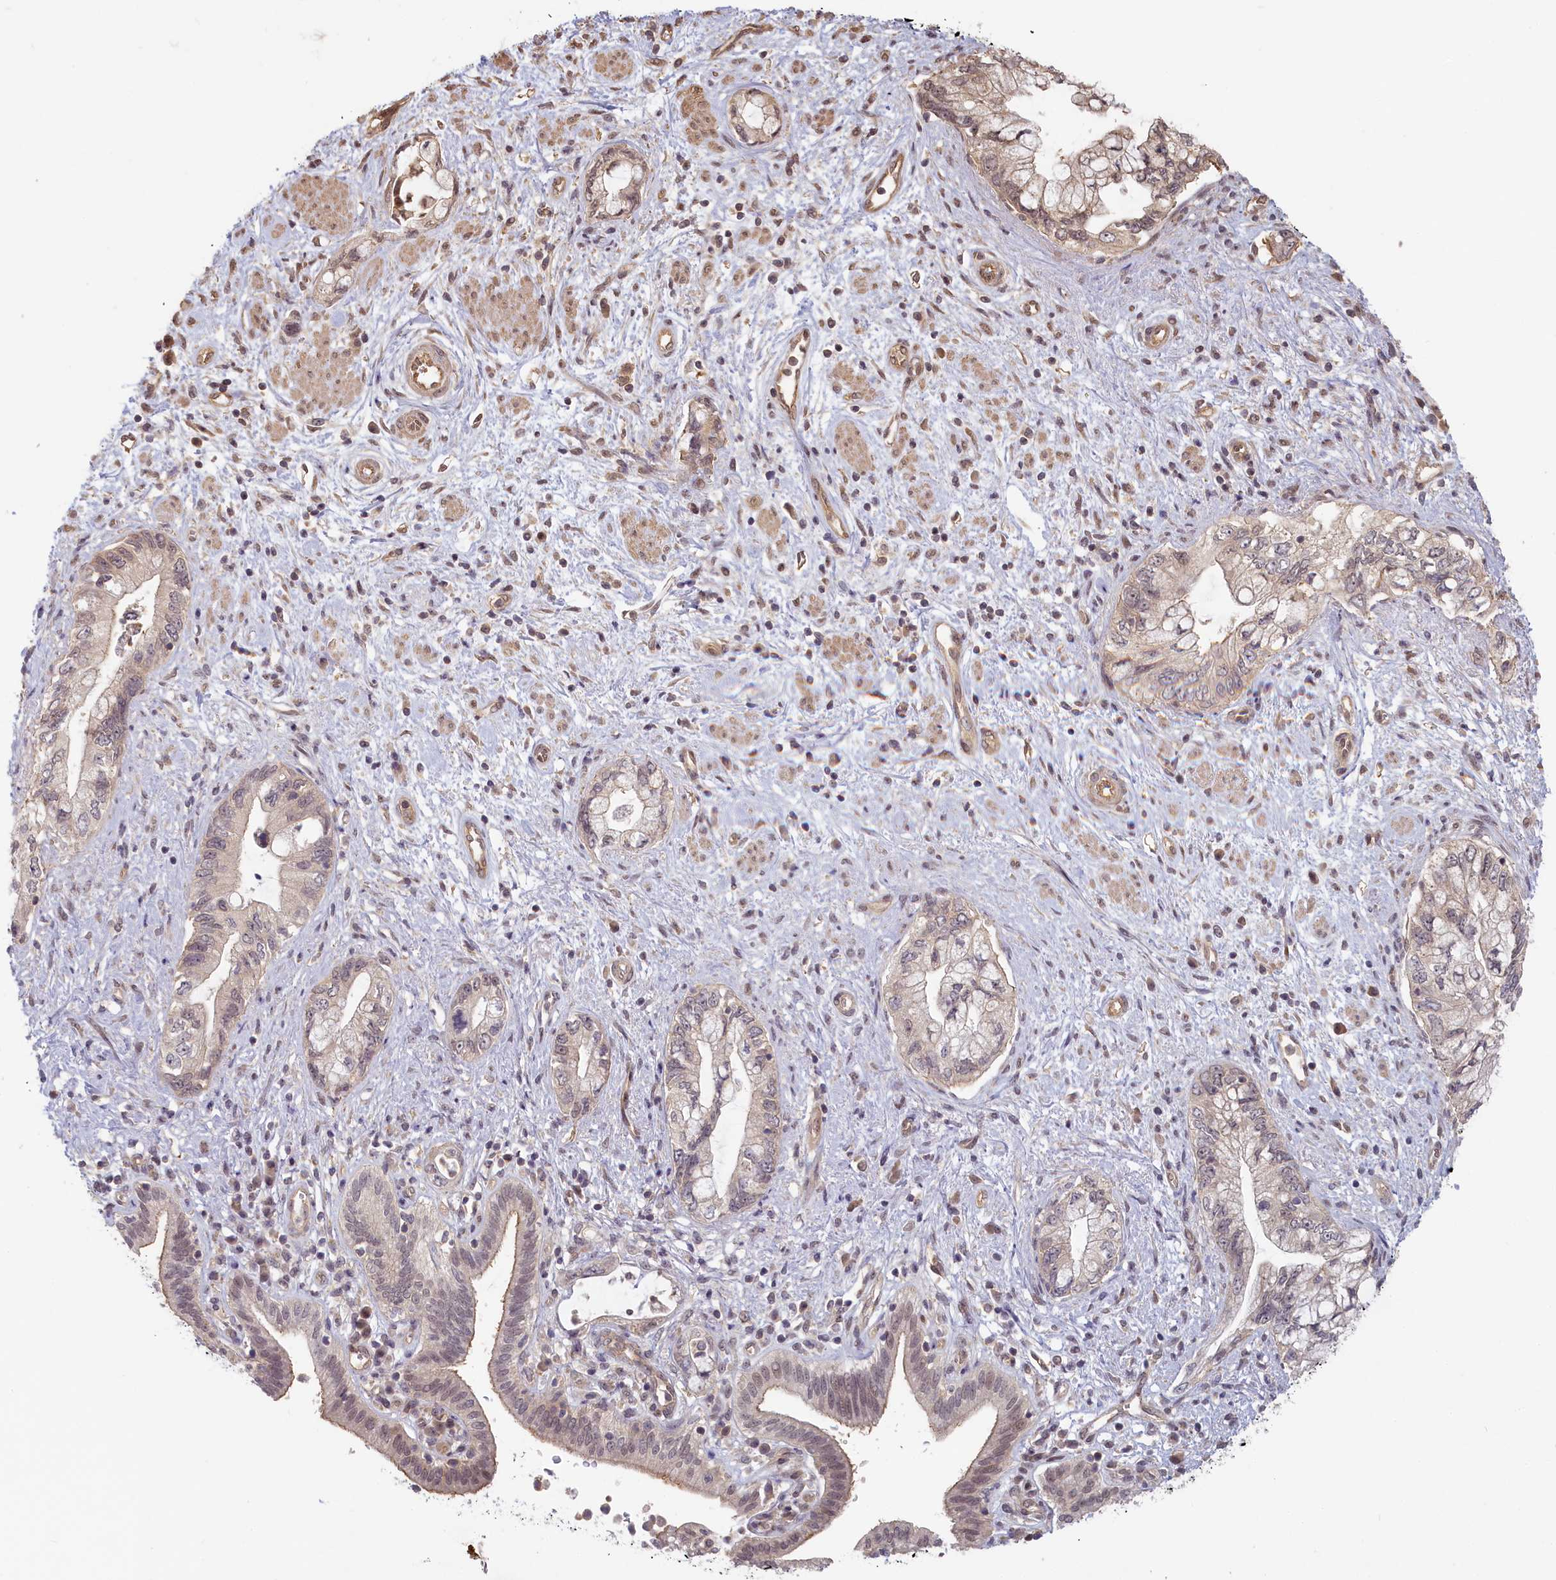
{"staining": {"intensity": "moderate", "quantity": "<25%", "location": "nuclear"}, "tissue": "pancreatic cancer", "cell_type": "Tumor cells", "image_type": "cancer", "snomed": [{"axis": "morphology", "description": "Adenocarcinoma, NOS"}, {"axis": "topography", "description": "Pancreas"}], "caption": "This image shows adenocarcinoma (pancreatic) stained with immunohistochemistry to label a protein in brown. The nuclear of tumor cells show moderate positivity for the protein. Nuclei are counter-stained blue.", "gene": "C19orf44", "patient": {"sex": "female", "age": 73}}